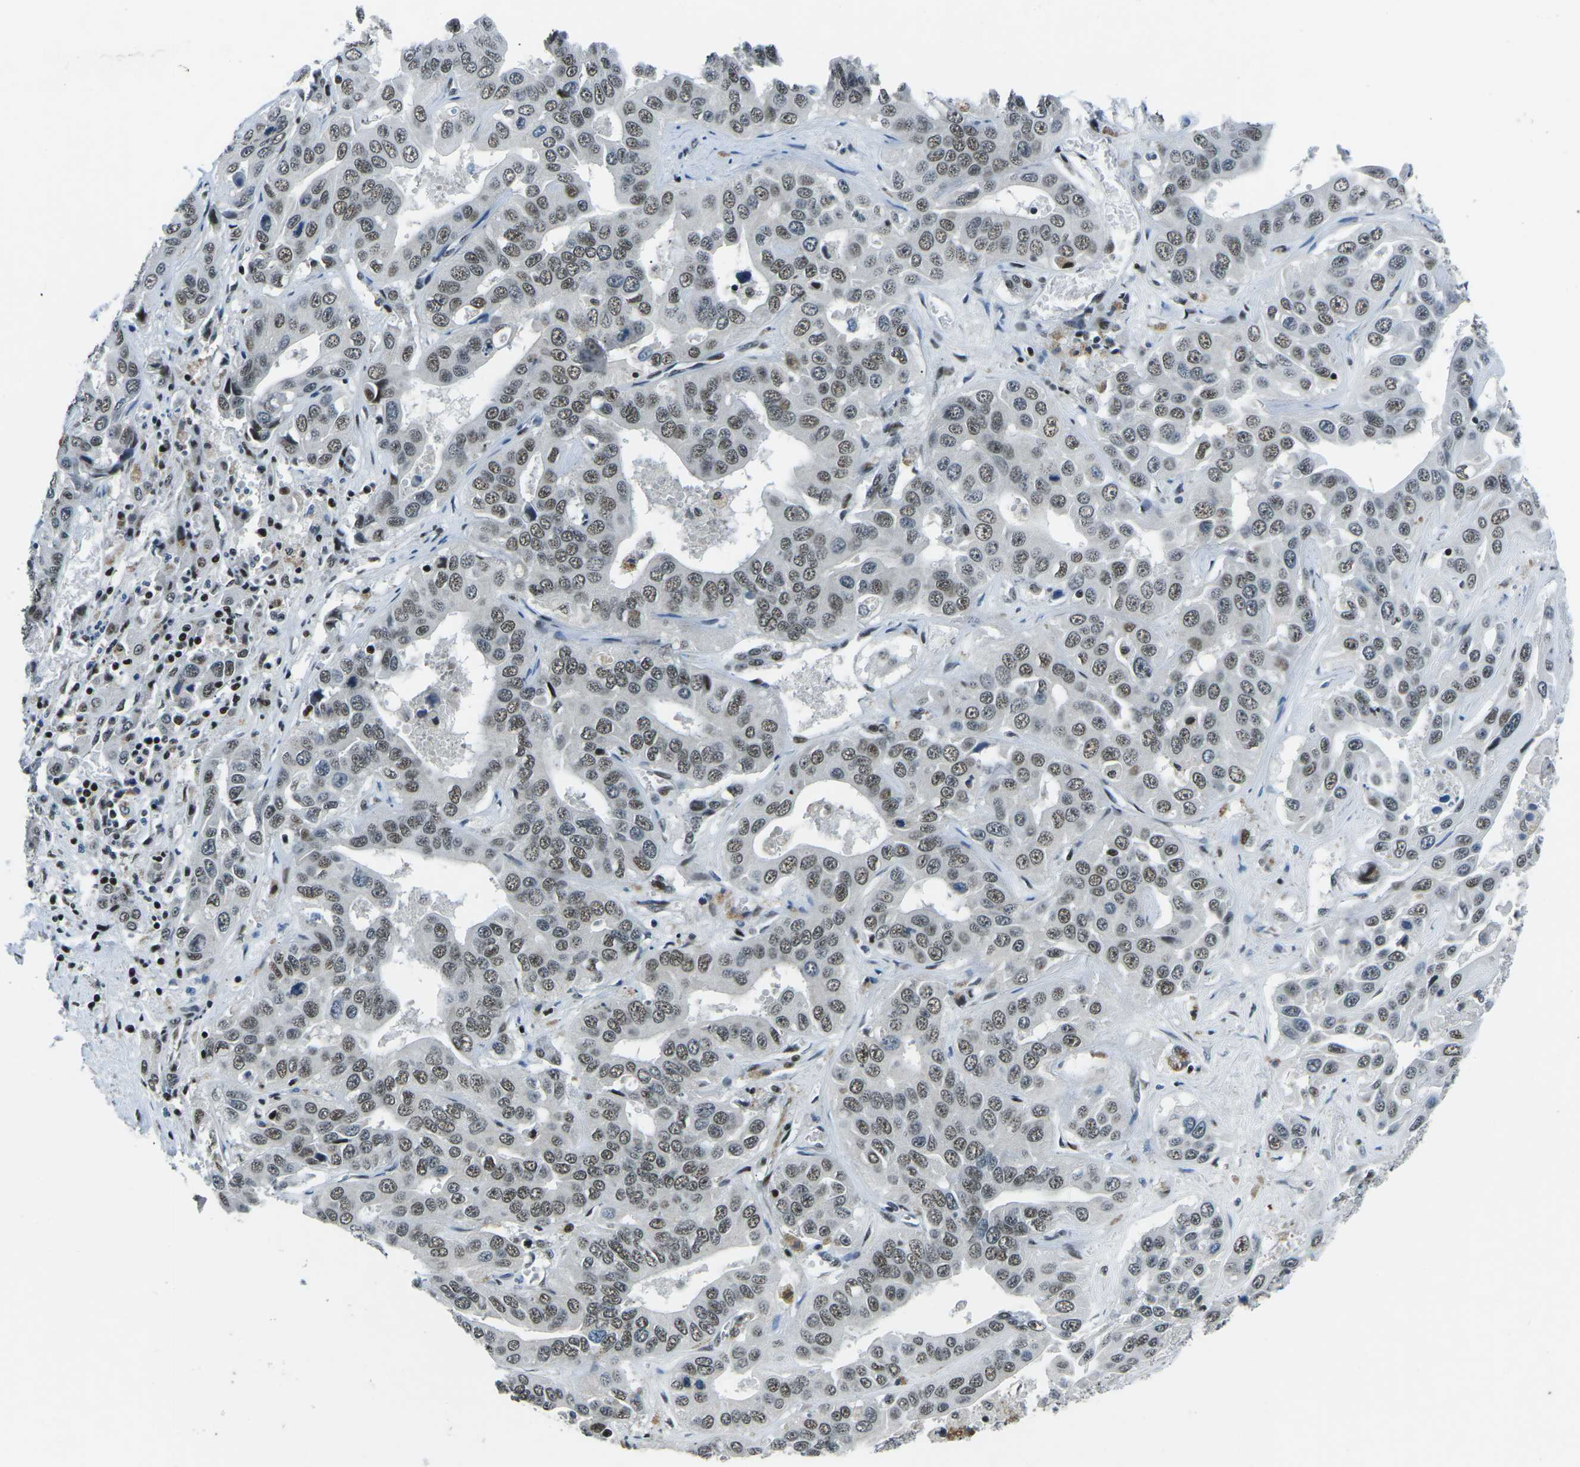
{"staining": {"intensity": "weak", "quantity": ">75%", "location": "nuclear"}, "tissue": "liver cancer", "cell_type": "Tumor cells", "image_type": "cancer", "snomed": [{"axis": "morphology", "description": "Cholangiocarcinoma"}, {"axis": "topography", "description": "Liver"}], "caption": "This micrograph exhibits immunohistochemistry (IHC) staining of liver cancer, with low weak nuclear expression in approximately >75% of tumor cells.", "gene": "RBL2", "patient": {"sex": "female", "age": 52}}